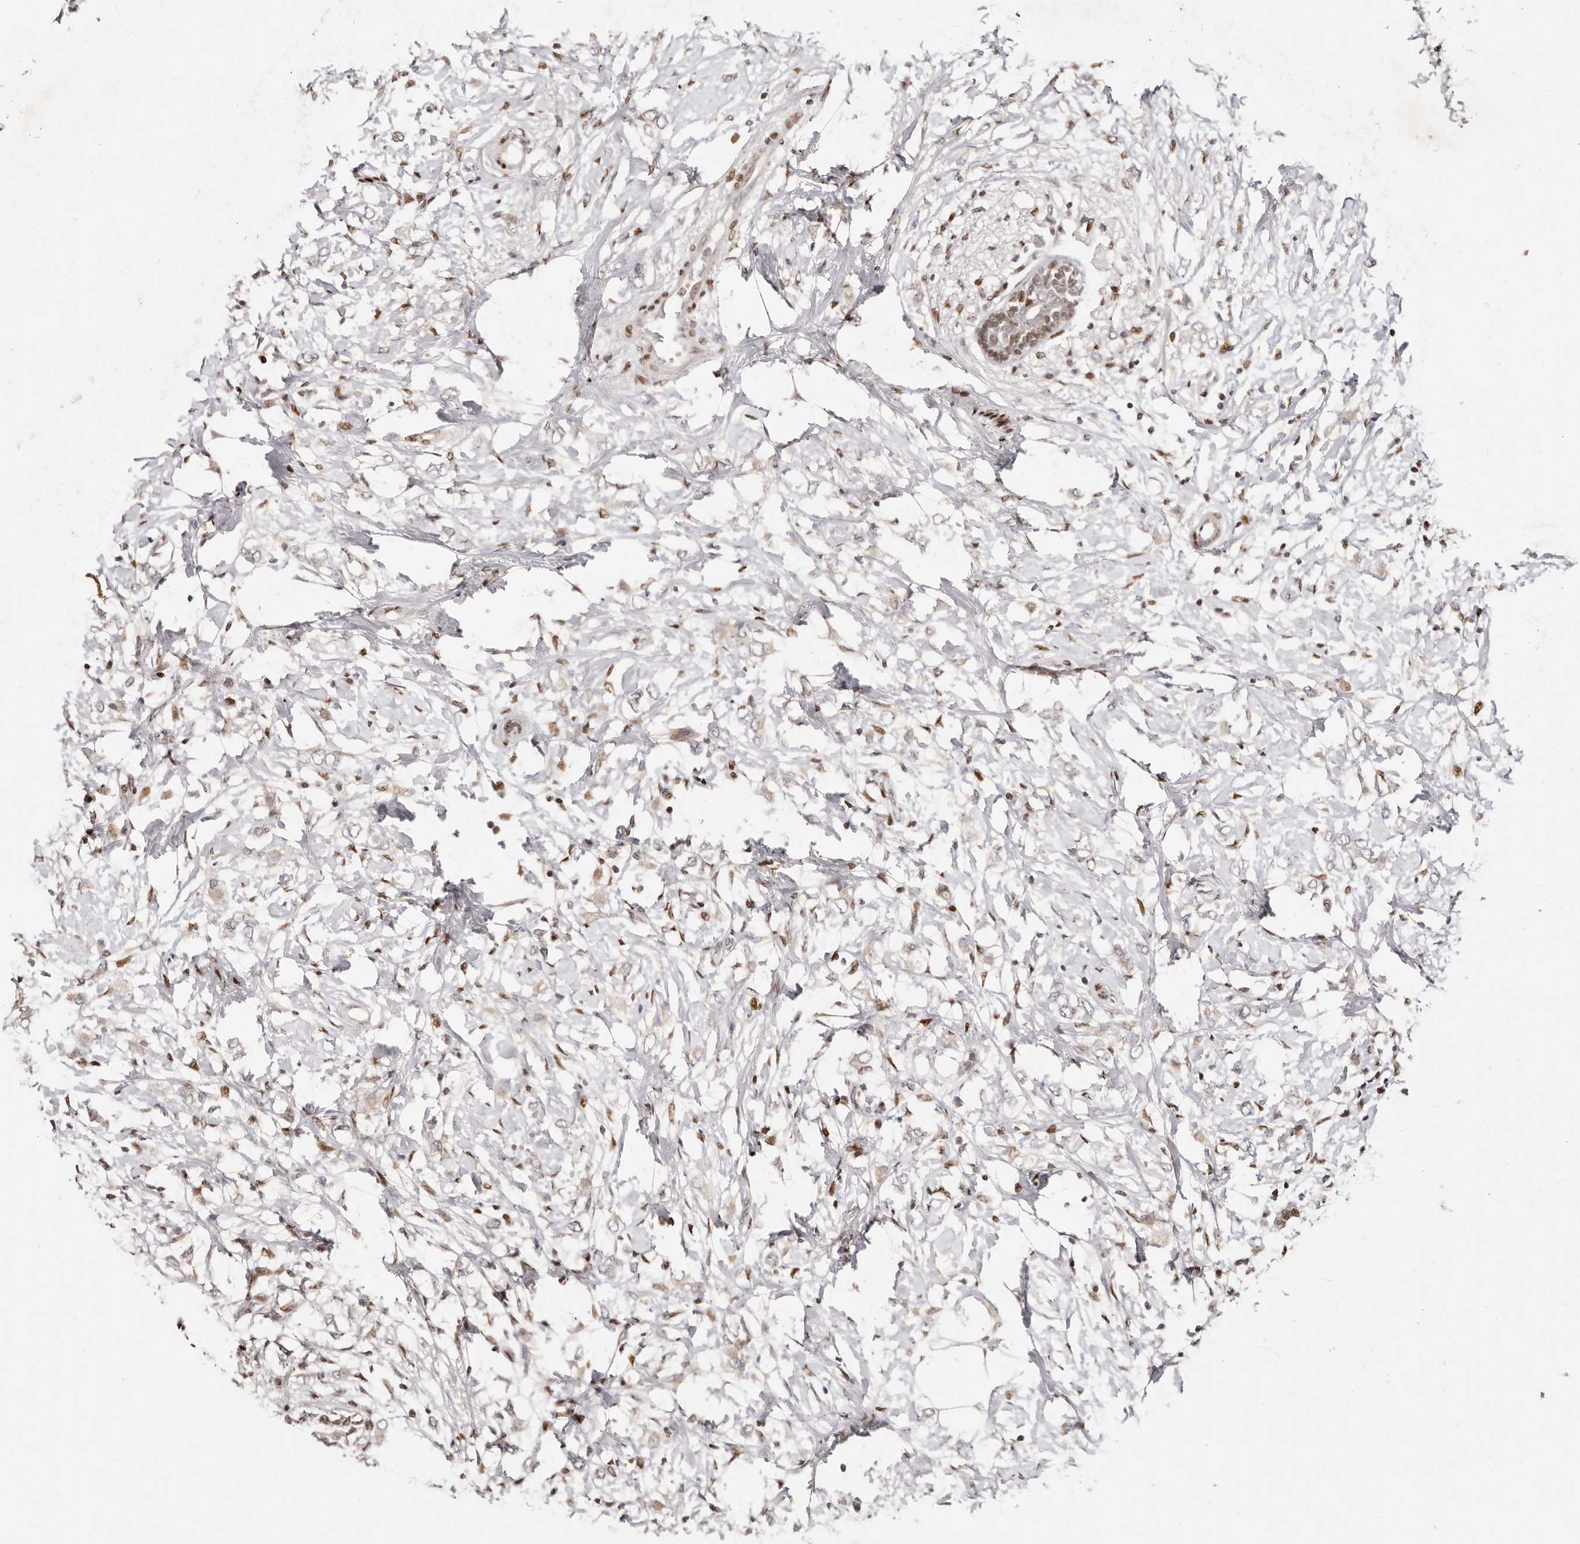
{"staining": {"intensity": "negative", "quantity": "none", "location": "none"}, "tissue": "breast cancer", "cell_type": "Tumor cells", "image_type": "cancer", "snomed": [{"axis": "morphology", "description": "Normal tissue, NOS"}, {"axis": "morphology", "description": "Lobular carcinoma"}, {"axis": "topography", "description": "Breast"}], "caption": "Lobular carcinoma (breast) was stained to show a protein in brown. There is no significant staining in tumor cells.", "gene": "IQGAP3", "patient": {"sex": "female", "age": 47}}